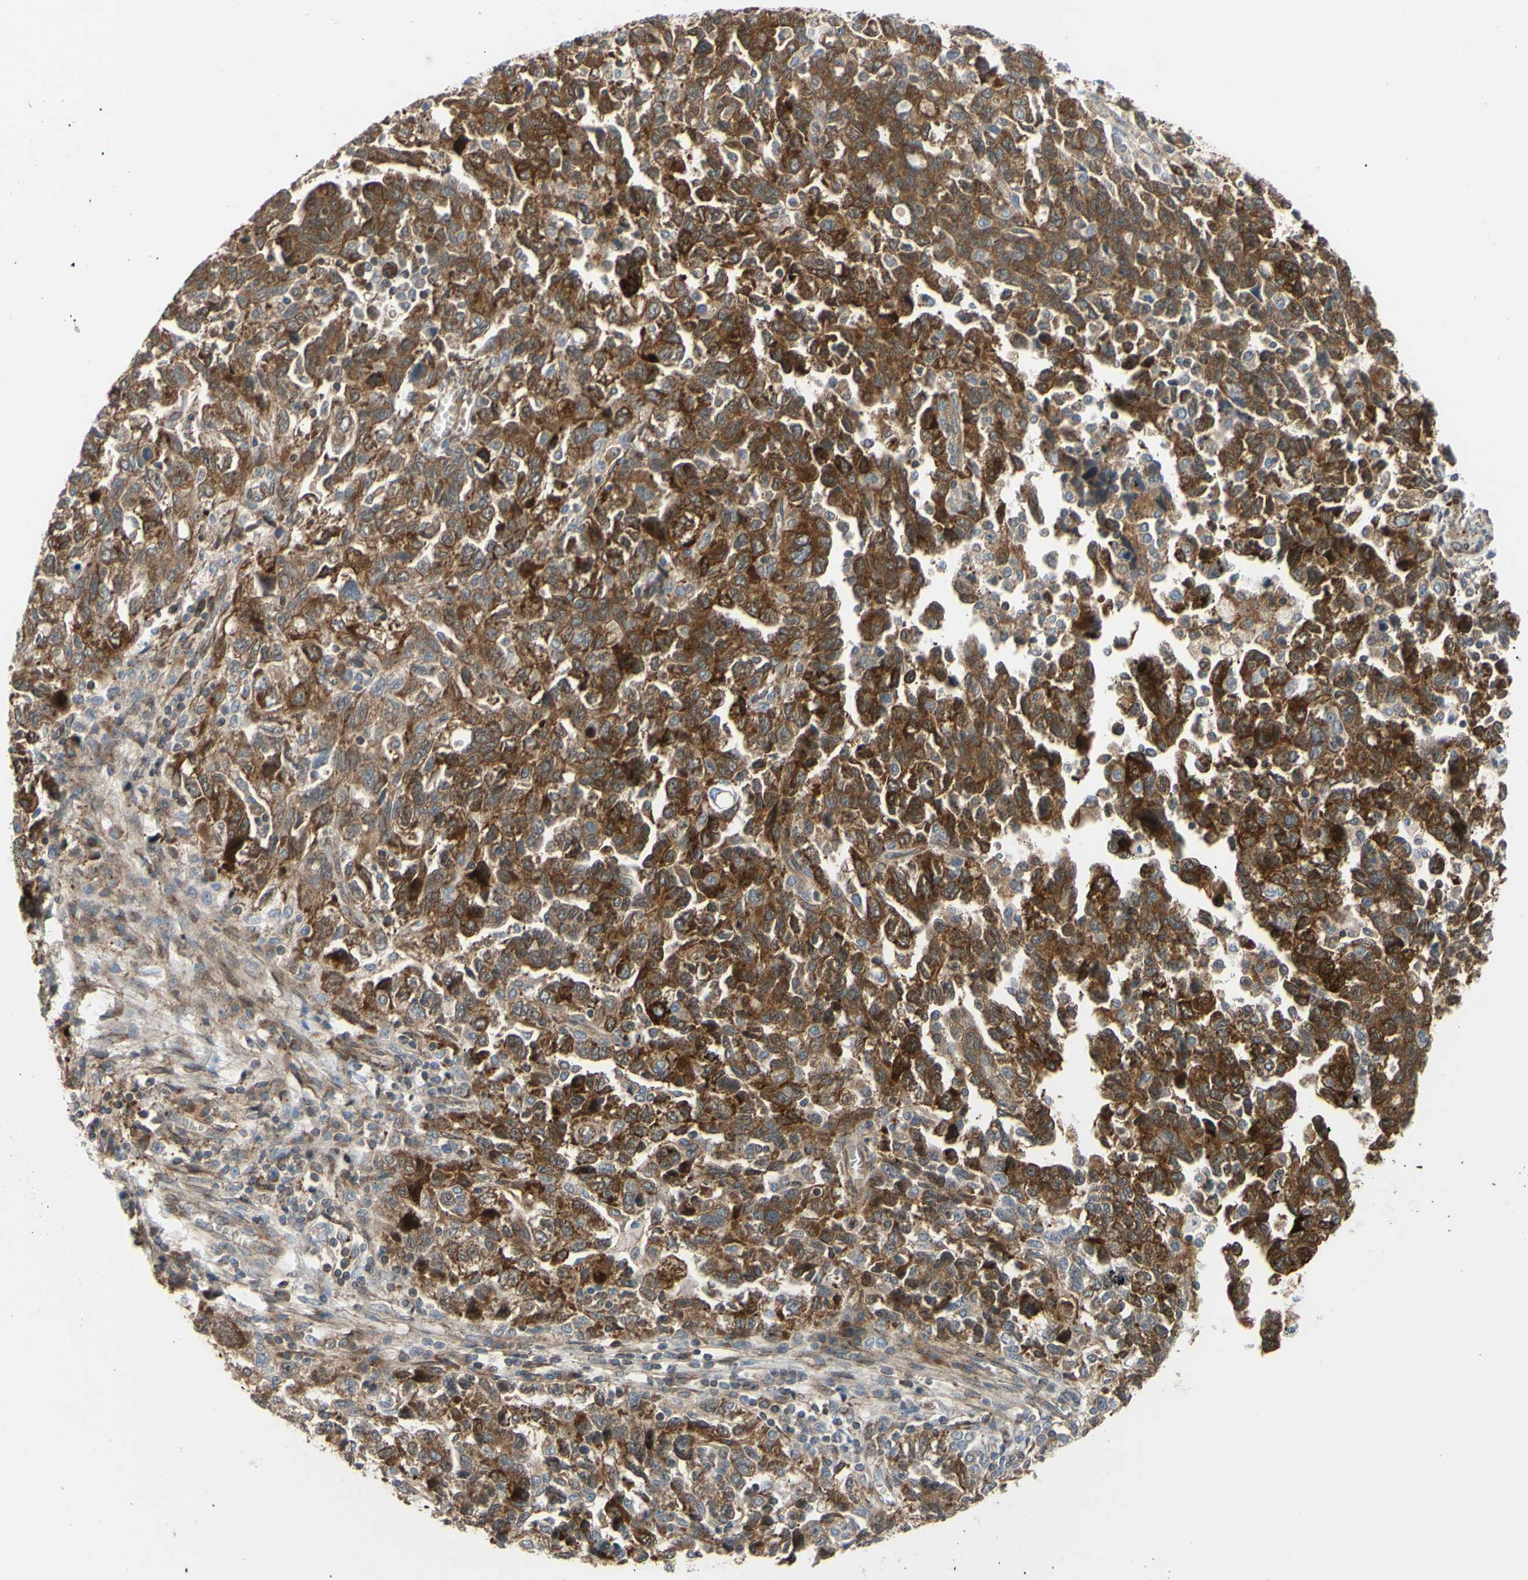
{"staining": {"intensity": "strong", "quantity": ">75%", "location": "cytoplasmic/membranous"}, "tissue": "ovarian cancer", "cell_type": "Tumor cells", "image_type": "cancer", "snomed": [{"axis": "morphology", "description": "Carcinoma, NOS"}, {"axis": "morphology", "description": "Cystadenocarcinoma, serous, NOS"}, {"axis": "topography", "description": "Ovary"}], "caption": "The photomicrograph reveals a brown stain indicating the presence of a protein in the cytoplasmic/membranous of tumor cells in ovarian cancer (serous cystadenocarcinoma). The staining was performed using DAB to visualize the protein expression in brown, while the nuclei were stained in blue with hematoxylin (Magnification: 20x).", "gene": "PRAF2", "patient": {"sex": "female", "age": 69}}